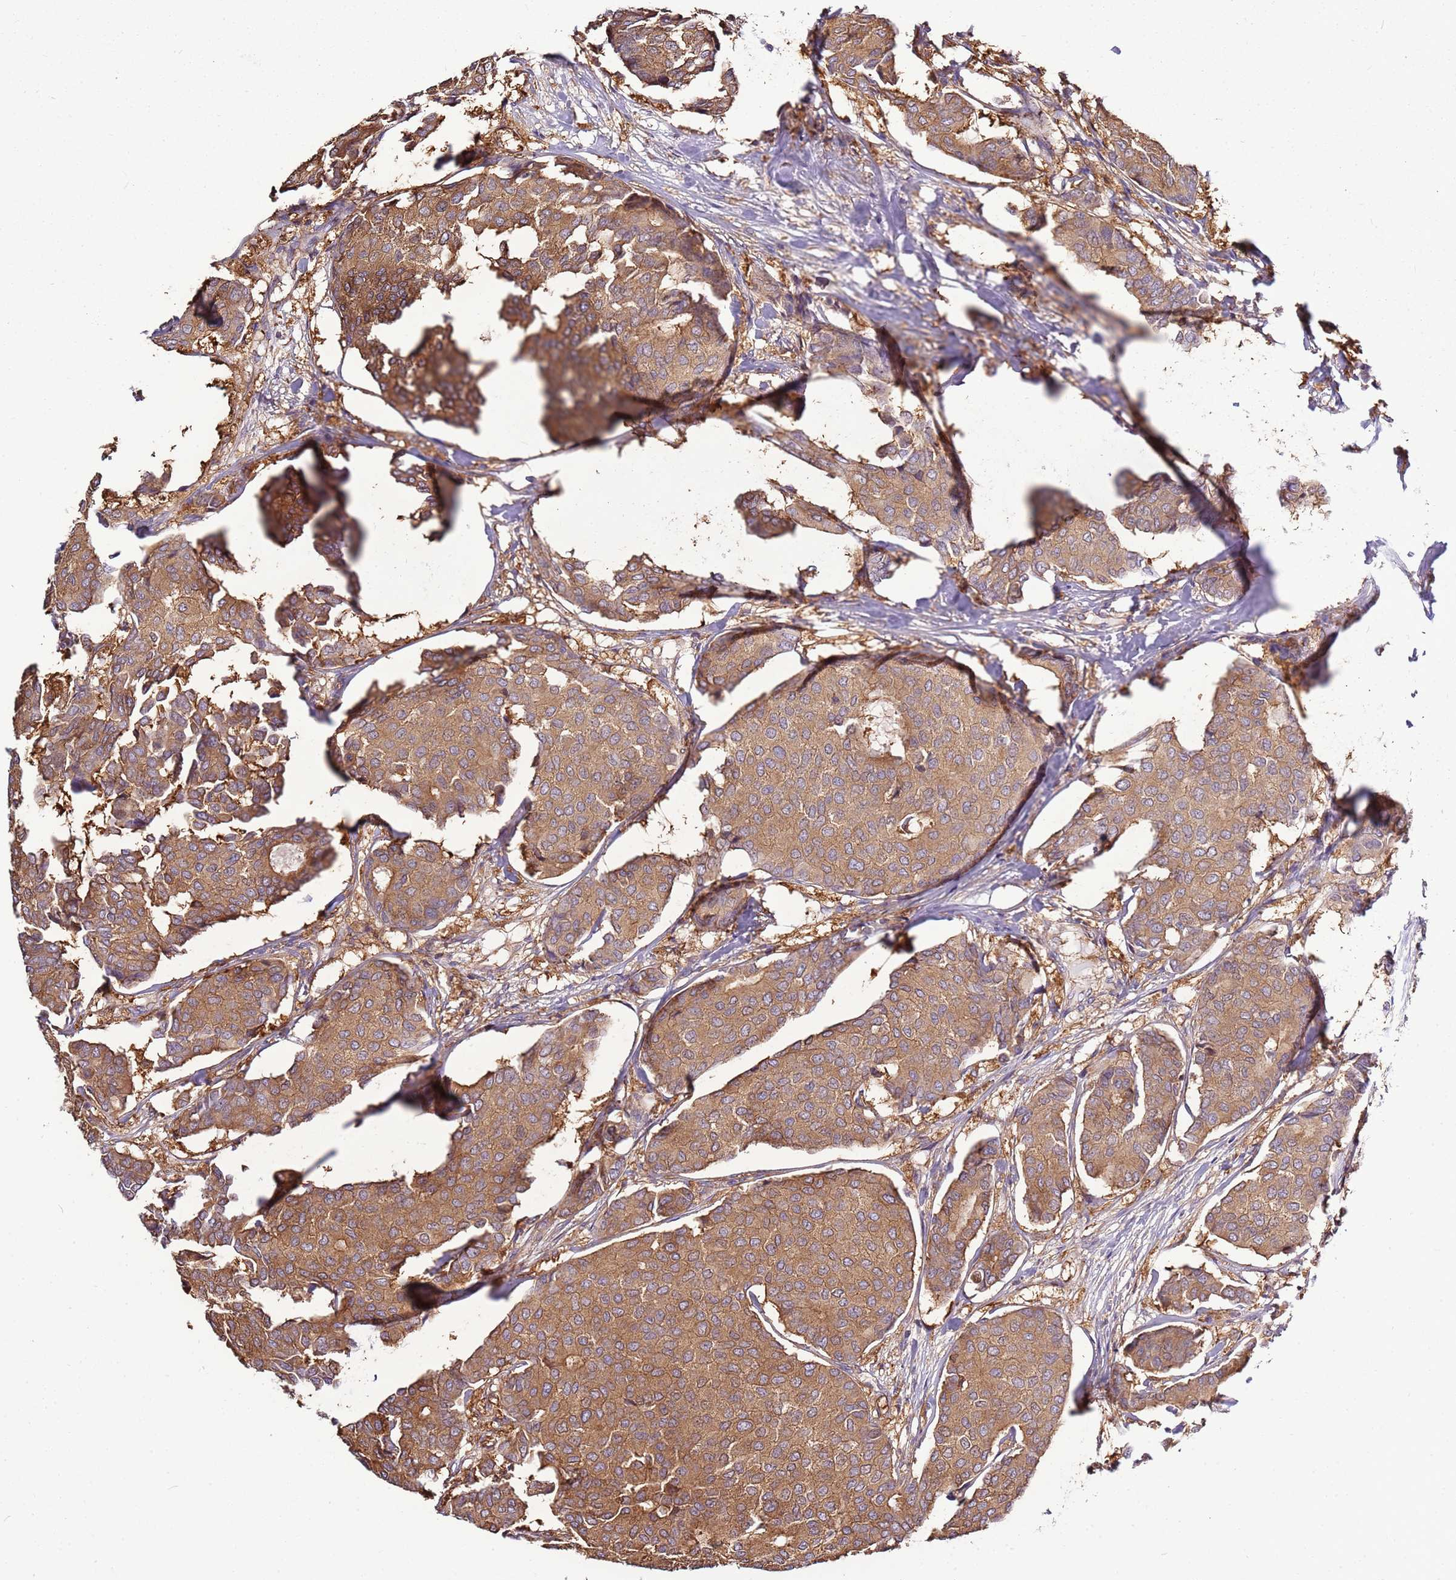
{"staining": {"intensity": "moderate", "quantity": ">75%", "location": "cytoplasmic/membranous"}, "tissue": "breast cancer", "cell_type": "Tumor cells", "image_type": "cancer", "snomed": [{"axis": "morphology", "description": "Duct carcinoma"}, {"axis": "topography", "description": "Breast"}], "caption": "High-magnification brightfield microscopy of breast intraductal carcinoma stained with DAB (3,3'-diaminobenzidine) (brown) and counterstained with hematoxylin (blue). tumor cells exhibit moderate cytoplasmic/membranous positivity is seen in approximately>75% of cells.", "gene": "ATXN2L", "patient": {"sex": "female", "age": 75}}